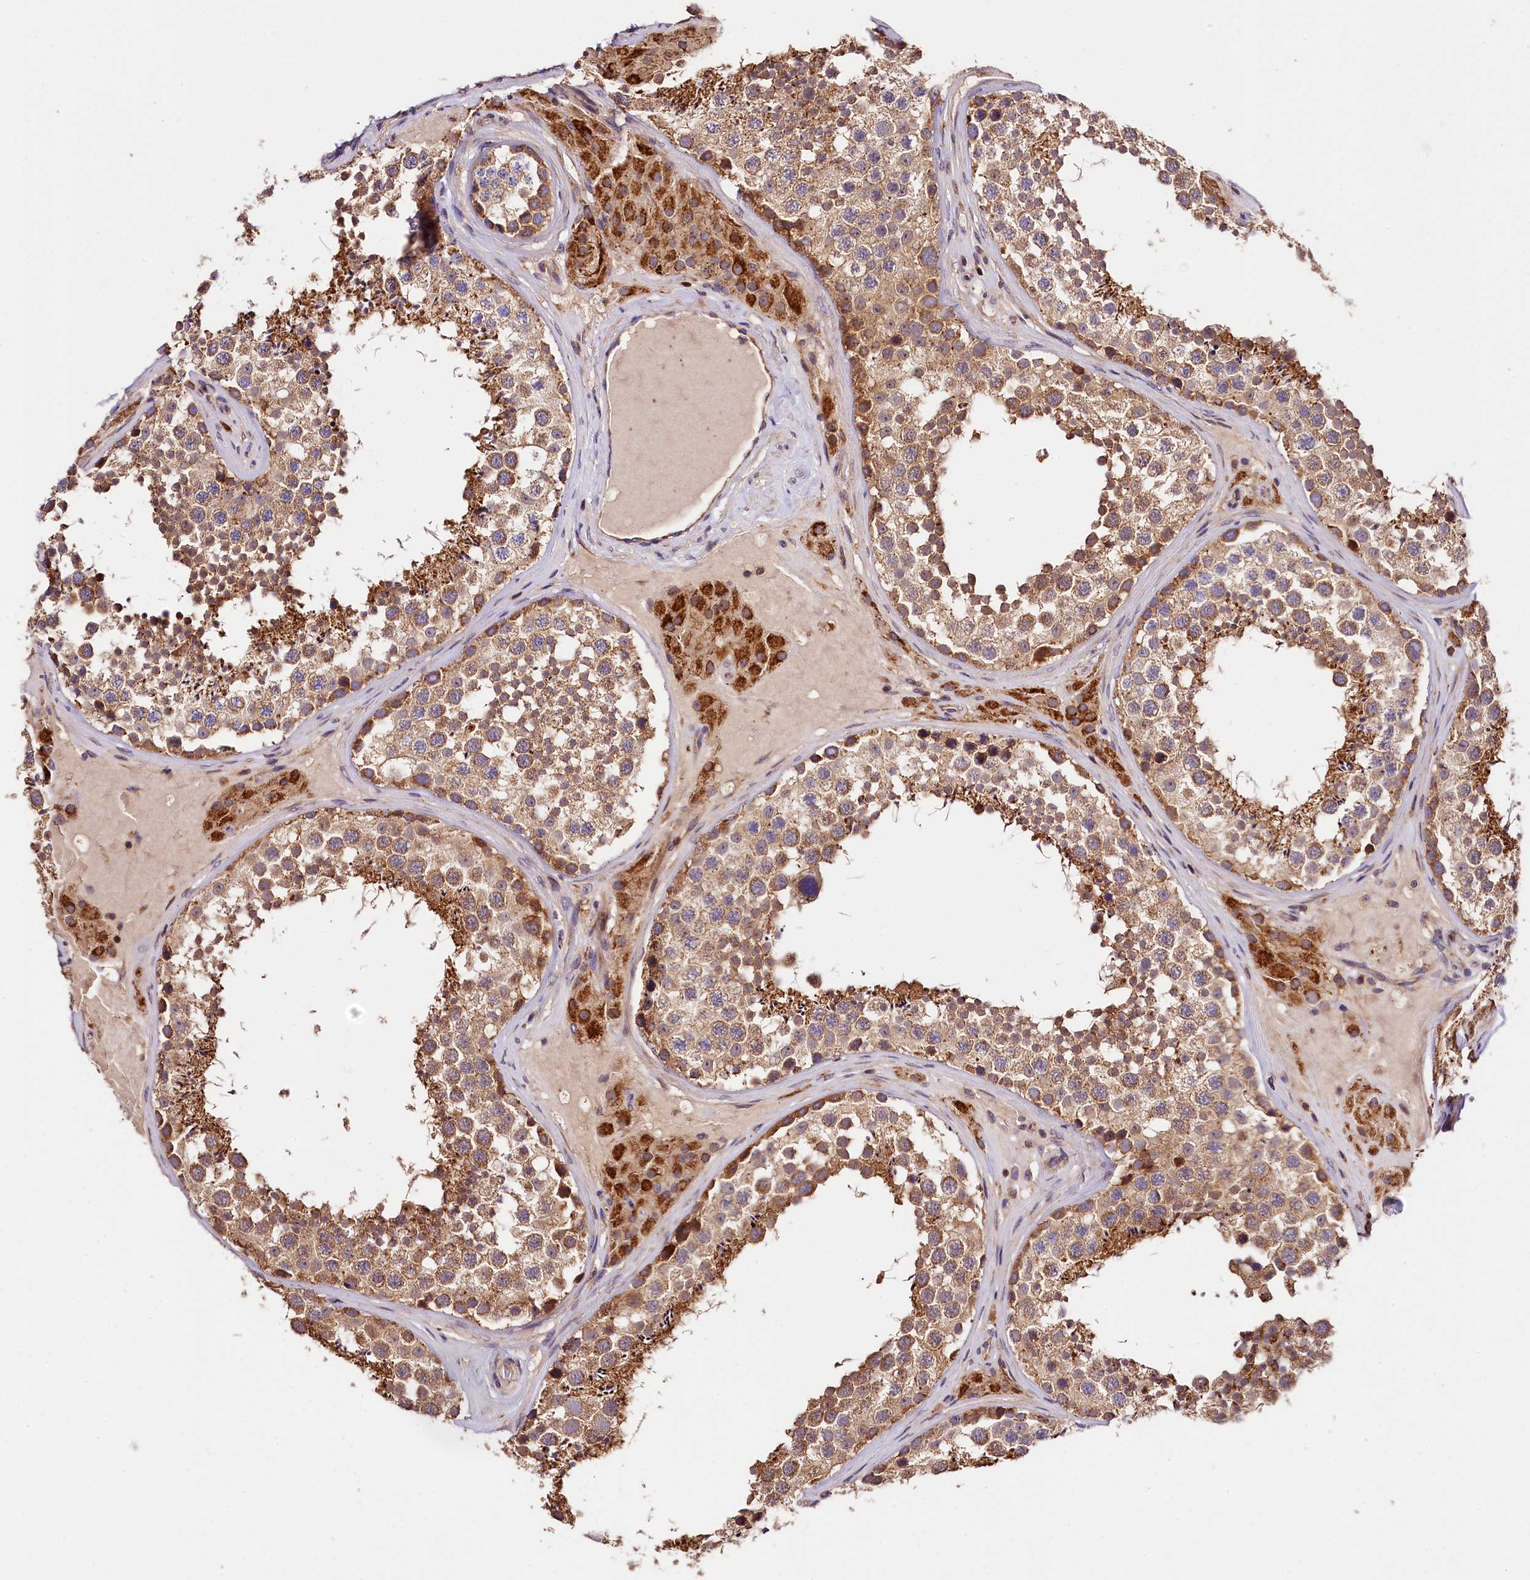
{"staining": {"intensity": "moderate", "quantity": ">75%", "location": "cytoplasmic/membranous"}, "tissue": "testis", "cell_type": "Cells in seminiferous ducts", "image_type": "normal", "snomed": [{"axis": "morphology", "description": "Normal tissue, NOS"}, {"axis": "topography", "description": "Testis"}], "caption": "Protein analysis of benign testis shows moderate cytoplasmic/membranous staining in approximately >75% of cells in seminiferous ducts.", "gene": "KPTN", "patient": {"sex": "male", "age": 46}}